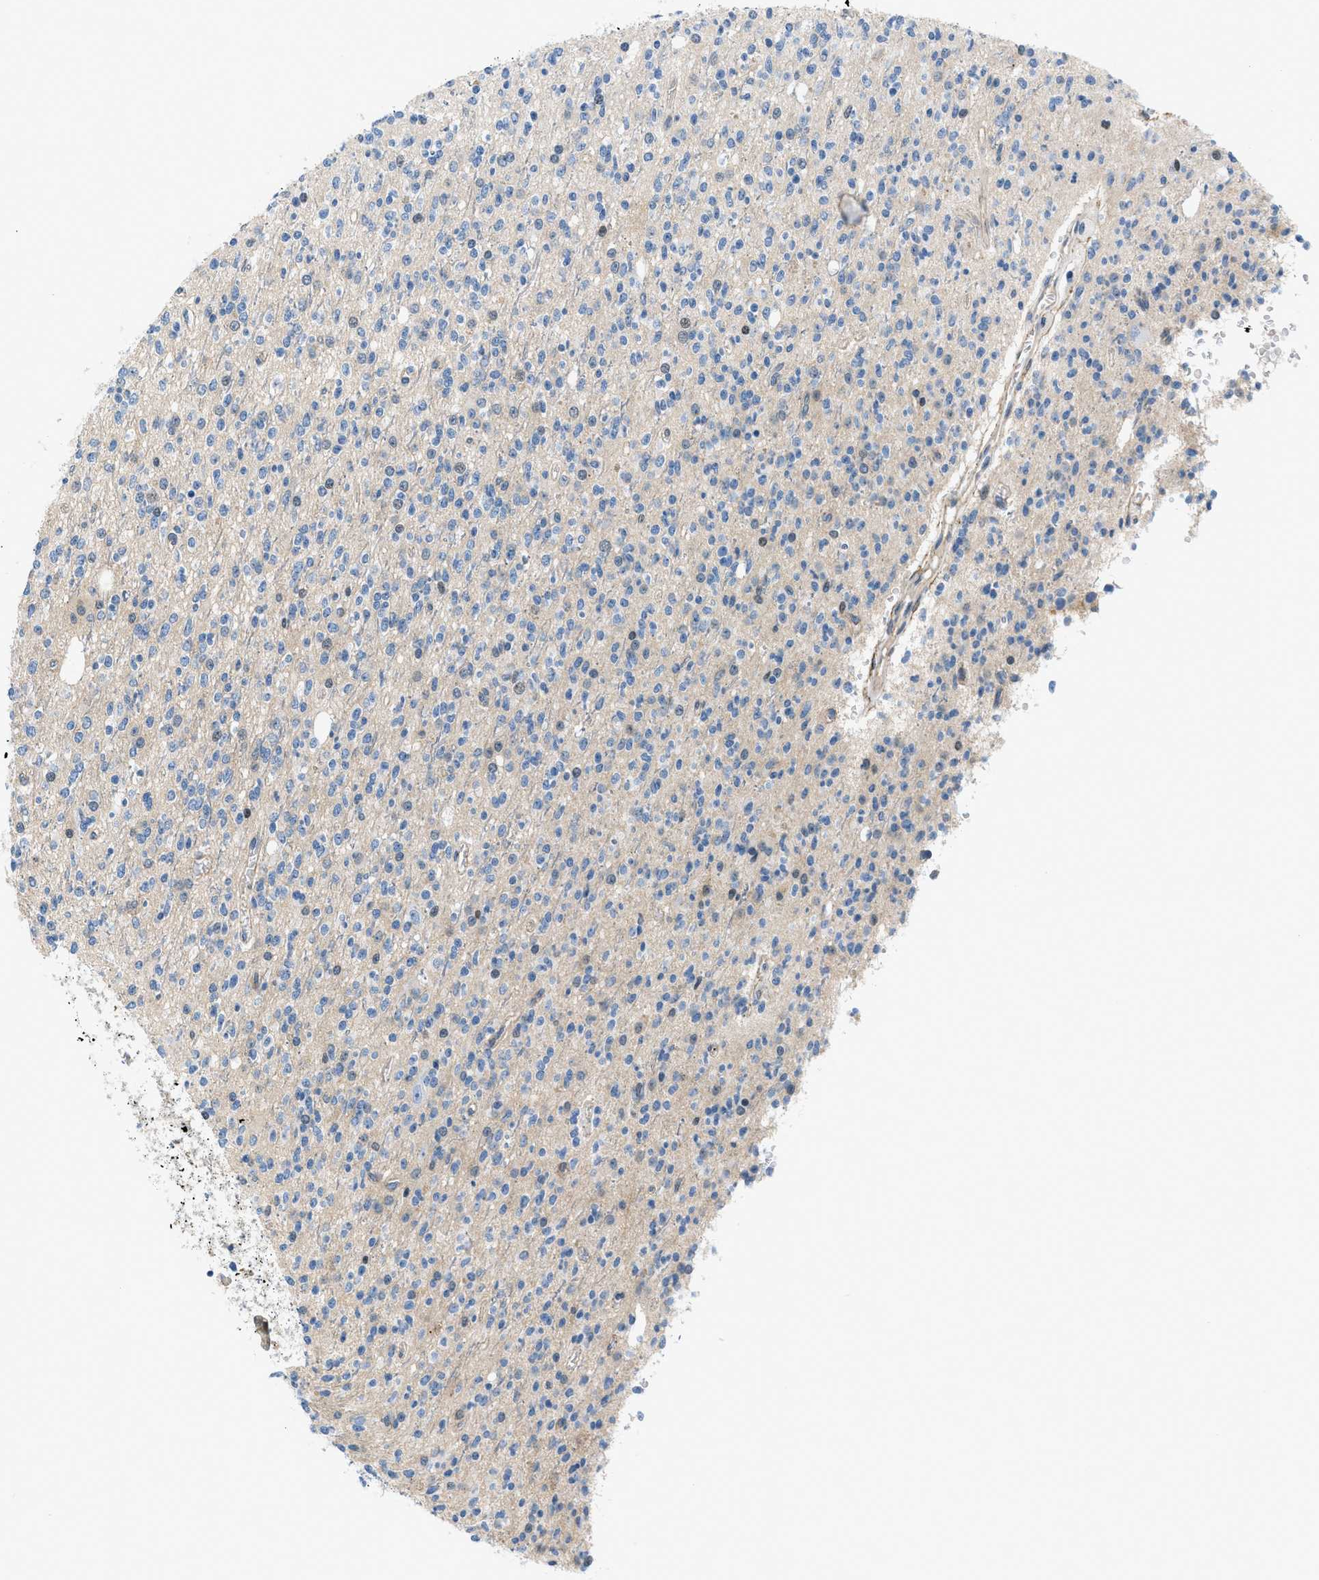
{"staining": {"intensity": "weak", "quantity": "<25%", "location": "nuclear"}, "tissue": "glioma", "cell_type": "Tumor cells", "image_type": "cancer", "snomed": [{"axis": "morphology", "description": "Glioma, malignant, High grade"}, {"axis": "topography", "description": "Brain"}], "caption": "The micrograph demonstrates no significant staining in tumor cells of glioma.", "gene": "FBN1", "patient": {"sex": "male", "age": 34}}